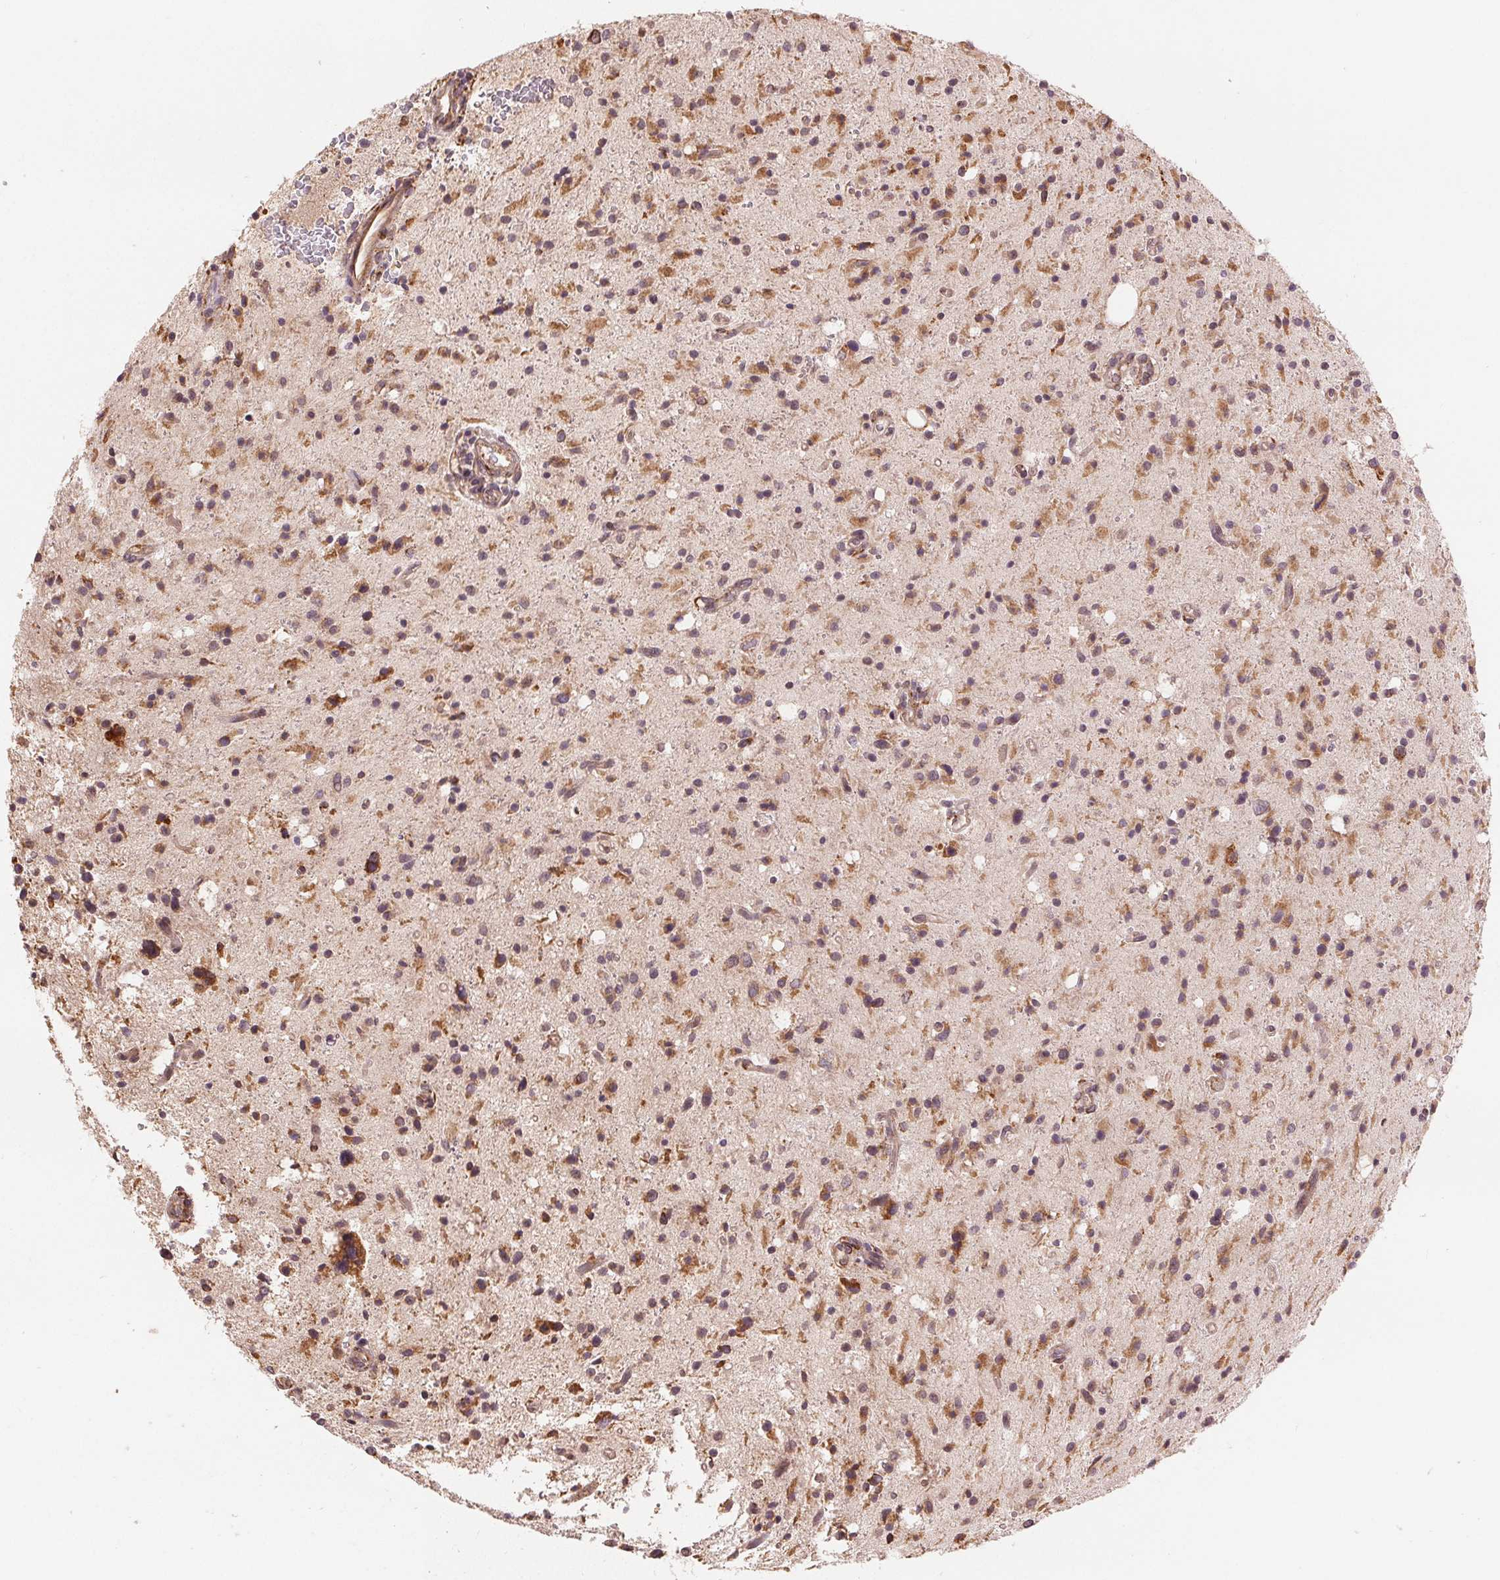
{"staining": {"intensity": "moderate", "quantity": ">75%", "location": "cytoplasmic/membranous"}, "tissue": "glioma", "cell_type": "Tumor cells", "image_type": "cancer", "snomed": [{"axis": "morphology", "description": "Glioma, malignant, Low grade"}, {"axis": "topography", "description": "Brain"}], "caption": "The immunohistochemical stain labels moderate cytoplasmic/membranous staining in tumor cells of malignant glioma (low-grade) tissue.", "gene": "SLC20A1", "patient": {"sex": "female", "age": 58}}